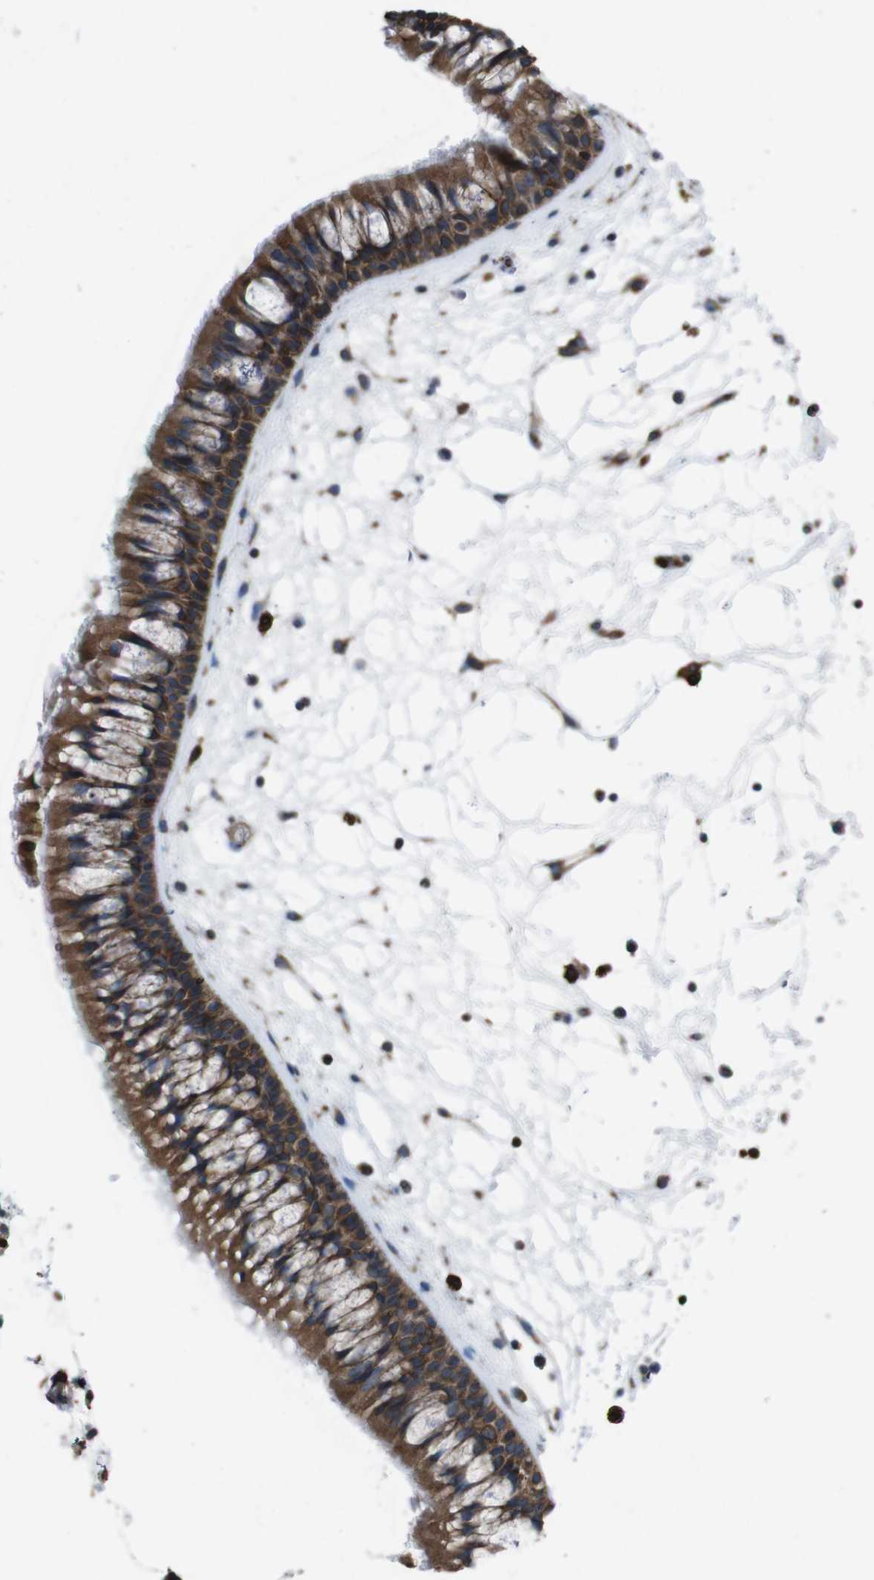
{"staining": {"intensity": "strong", "quantity": ">75%", "location": "cytoplasmic/membranous"}, "tissue": "nasopharynx", "cell_type": "Respiratory epithelial cells", "image_type": "normal", "snomed": [{"axis": "morphology", "description": "Normal tissue, NOS"}, {"axis": "morphology", "description": "Inflammation, NOS"}, {"axis": "topography", "description": "Nasopharynx"}], "caption": "Strong cytoplasmic/membranous positivity for a protein is present in approximately >75% of respiratory epithelial cells of benign nasopharynx using immunohistochemistry.", "gene": "APMAP", "patient": {"sex": "male", "age": 48}}